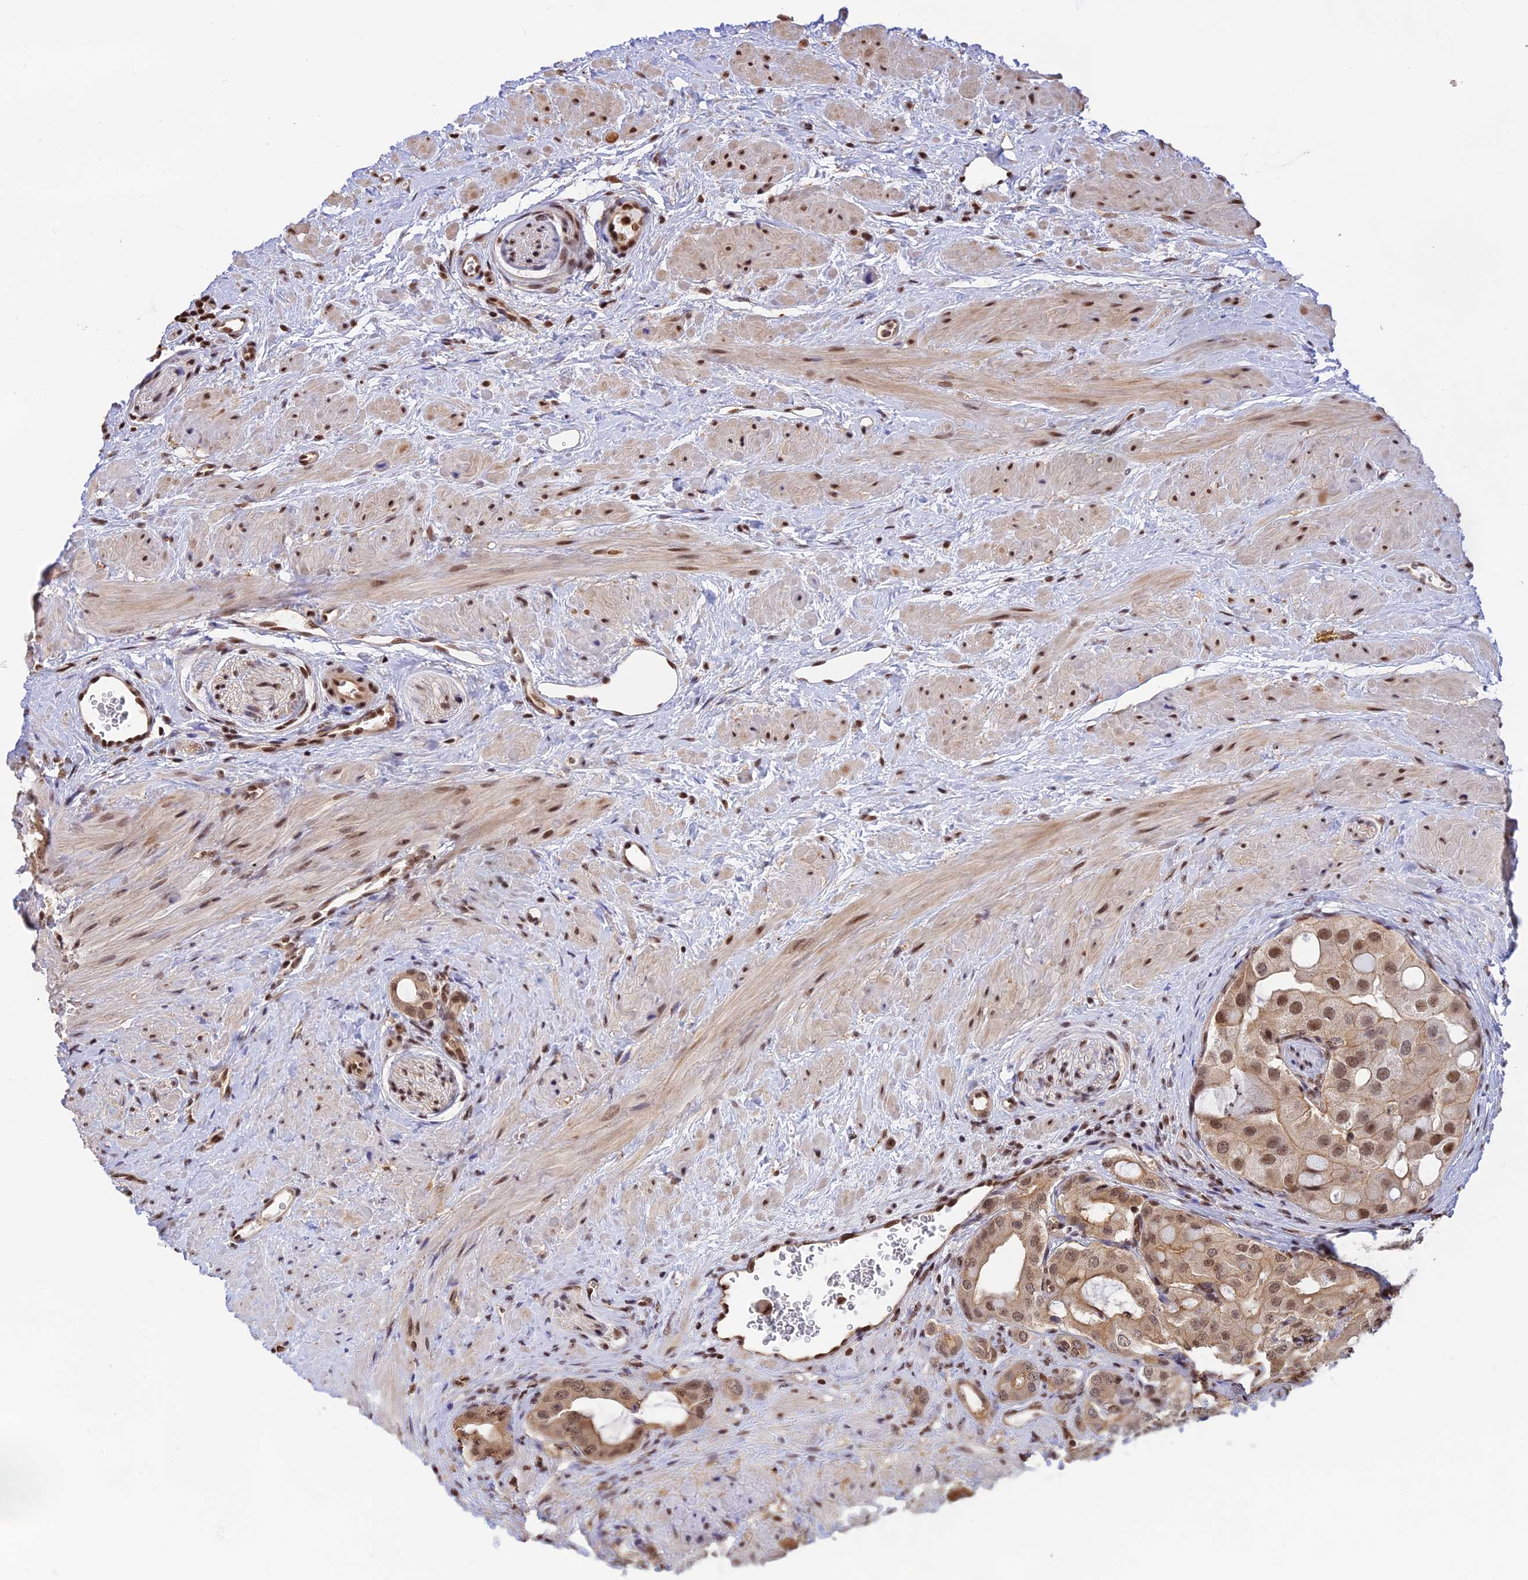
{"staining": {"intensity": "moderate", "quantity": ">75%", "location": "cytoplasmic/membranous,nuclear"}, "tissue": "prostate cancer", "cell_type": "Tumor cells", "image_type": "cancer", "snomed": [{"axis": "morphology", "description": "Adenocarcinoma, Low grade"}, {"axis": "topography", "description": "Prostate"}], "caption": "Tumor cells exhibit moderate cytoplasmic/membranous and nuclear positivity in about >75% of cells in adenocarcinoma (low-grade) (prostate). (DAB (3,3'-diaminobenzidine) = brown stain, brightfield microscopy at high magnification).", "gene": "THAP11", "patient": {"sex": "male", "age": 57}}